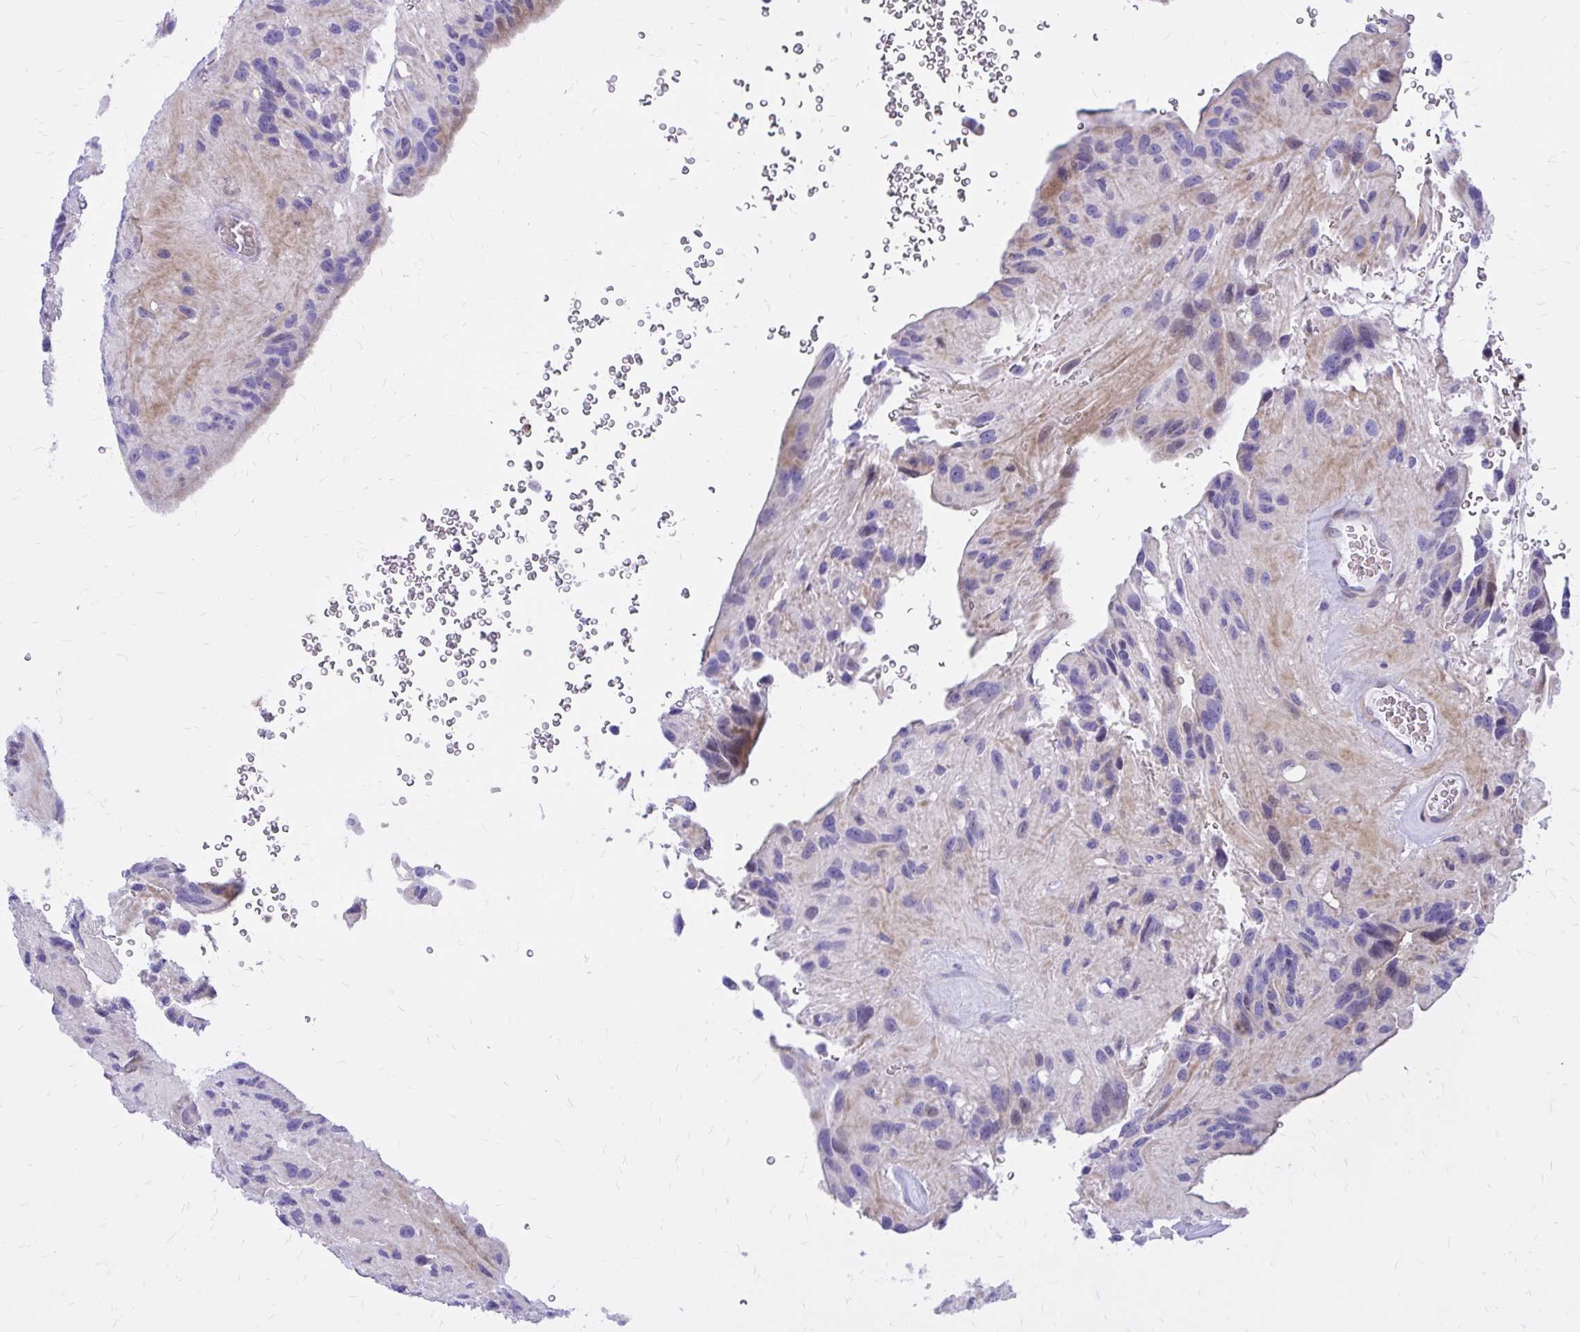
{"staining": {"intensity": "weak", "quantity": "<25%", "location": "cytoplasmic/membranous"}, "tissue": "glioma", "cell_type": "Tumor cells", "image_type": "cancer", "snomed": [{"axis": "morphology", "description": "Glioma, malignant, Low grade"}, {"axis": "topography", "description": "Brain"}], "caption": "This is an IHC photomicrograph of malignant glioma (low-grade). There is no positivity in tumor cells.", "gene": "ADAMTSL1", "patient": {"sex": "male", "age": 31}}